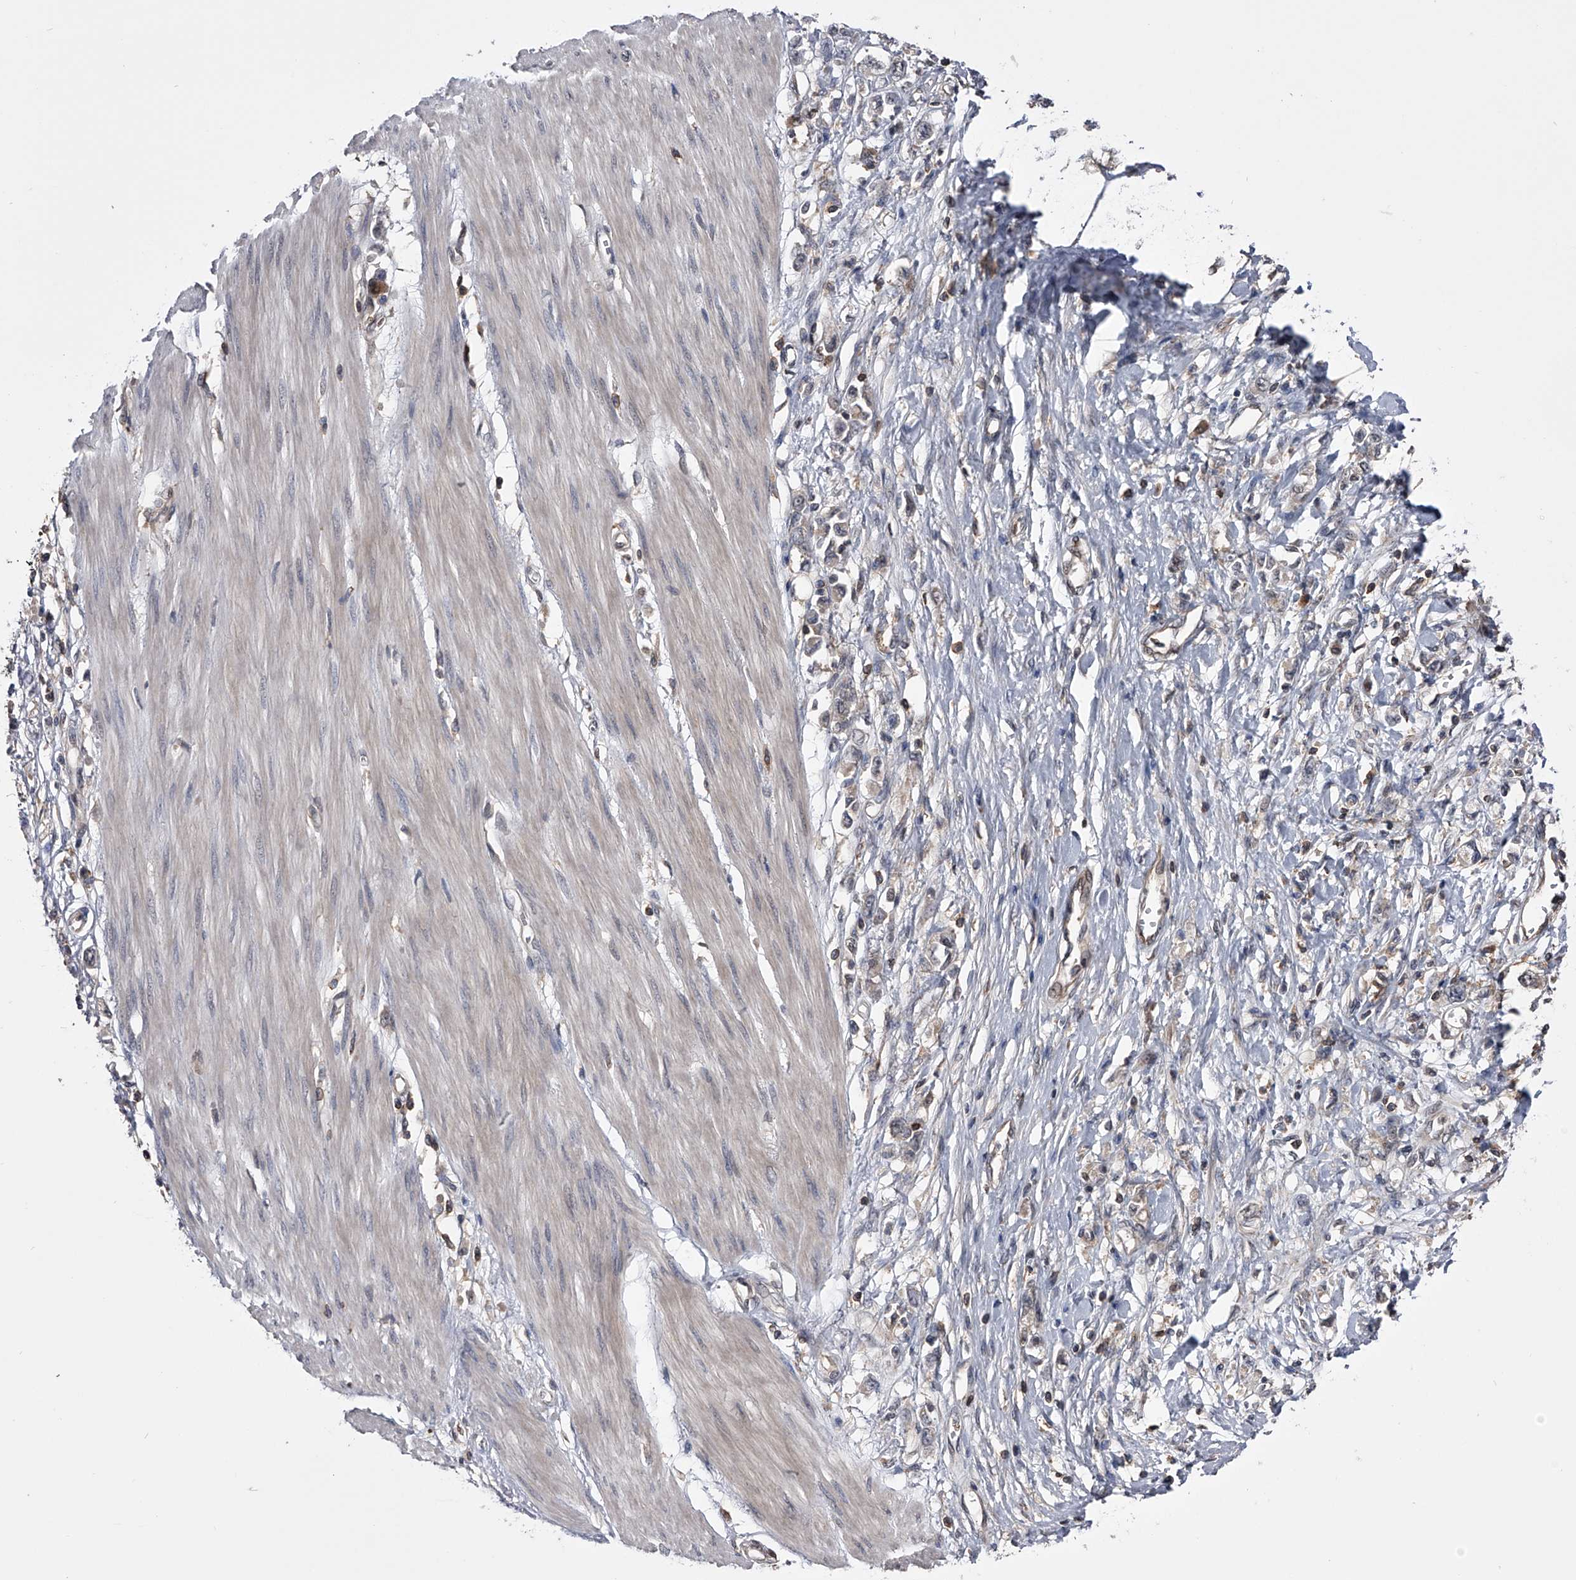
{"staining": {"intensity": "negative", "quantity": "none", "location": "none"}, "tissue": "stomach cancer", "cell_type": "Tumor cells", "image_type": "cancer", "snomed": [{"axis": "morphology", "description": "Adenocarcinoma, NOS"}, {"axis": "topography", "description": "Stomach"}], "caption": "Tumor cells show no significant protein positivity in stomach cancer. Nuclei are stained in blue.", "gene": "PAN3", "patient": {"sex": "female", "age": 76}}